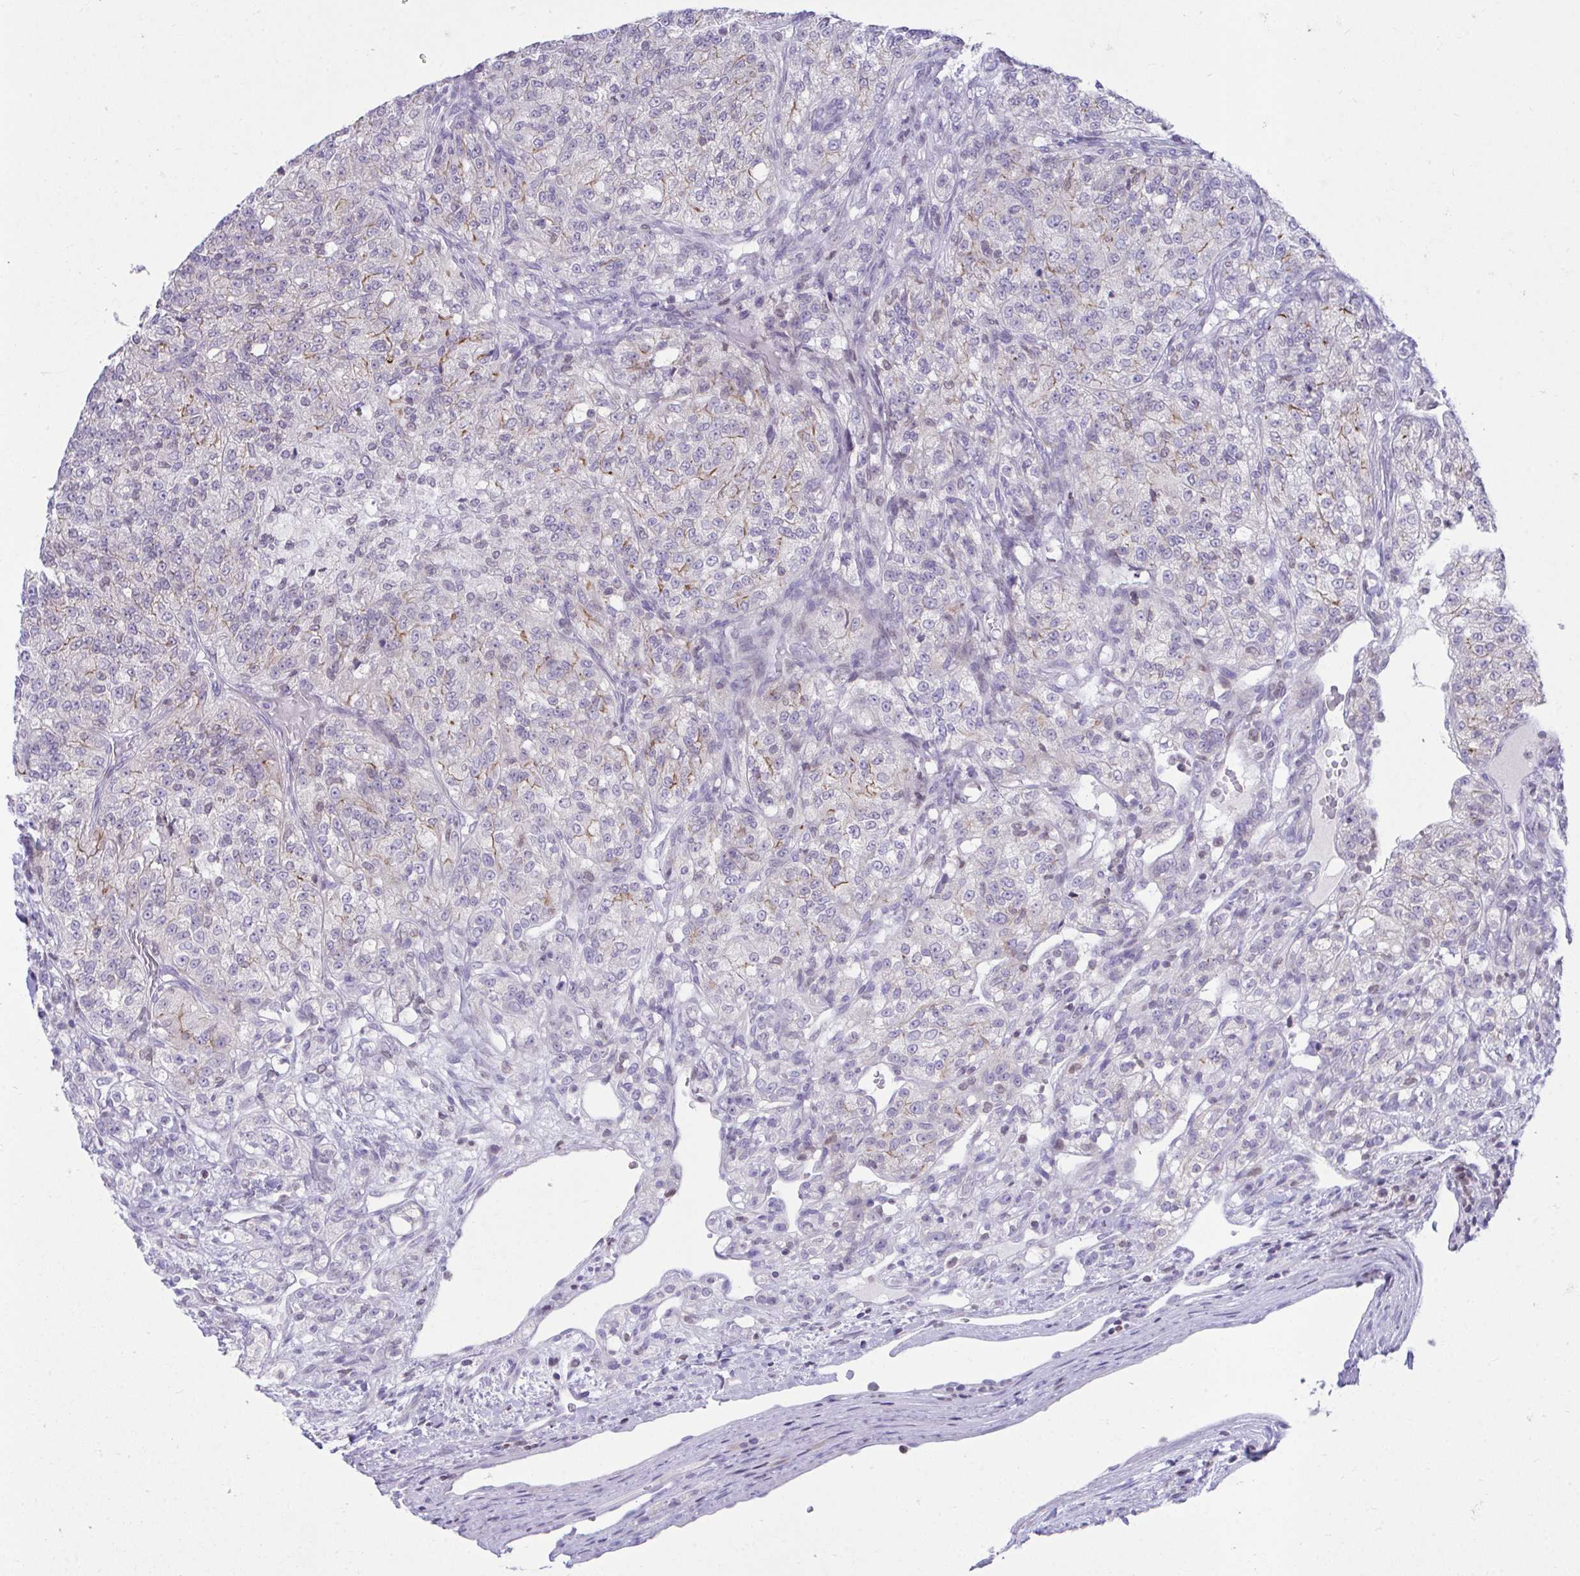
{"staining": {"intensity": "weak", "quantity": "<25%", "location": "cytoplasmic/membranous"}, "tissue": "renal cancer", "cell_type": "Tumor cells", "image_type": "cancer", "snomed": [{"axis": "morphology", "description": "Adenocarcinoma, NOS"}, {"axis": "topography", "description": "Kidney"}], "caption": "Immunohistochemical staining of renal cancer (adenocarcinoma) shows no significant expression in tumor cells. (DAB (3,3'-diaminobenzidine) immunohistochemistry (IHC) with hematoxylin counter stain).", "gene": "OR7A5", "patient": {"sex": "female", "age": 63}}